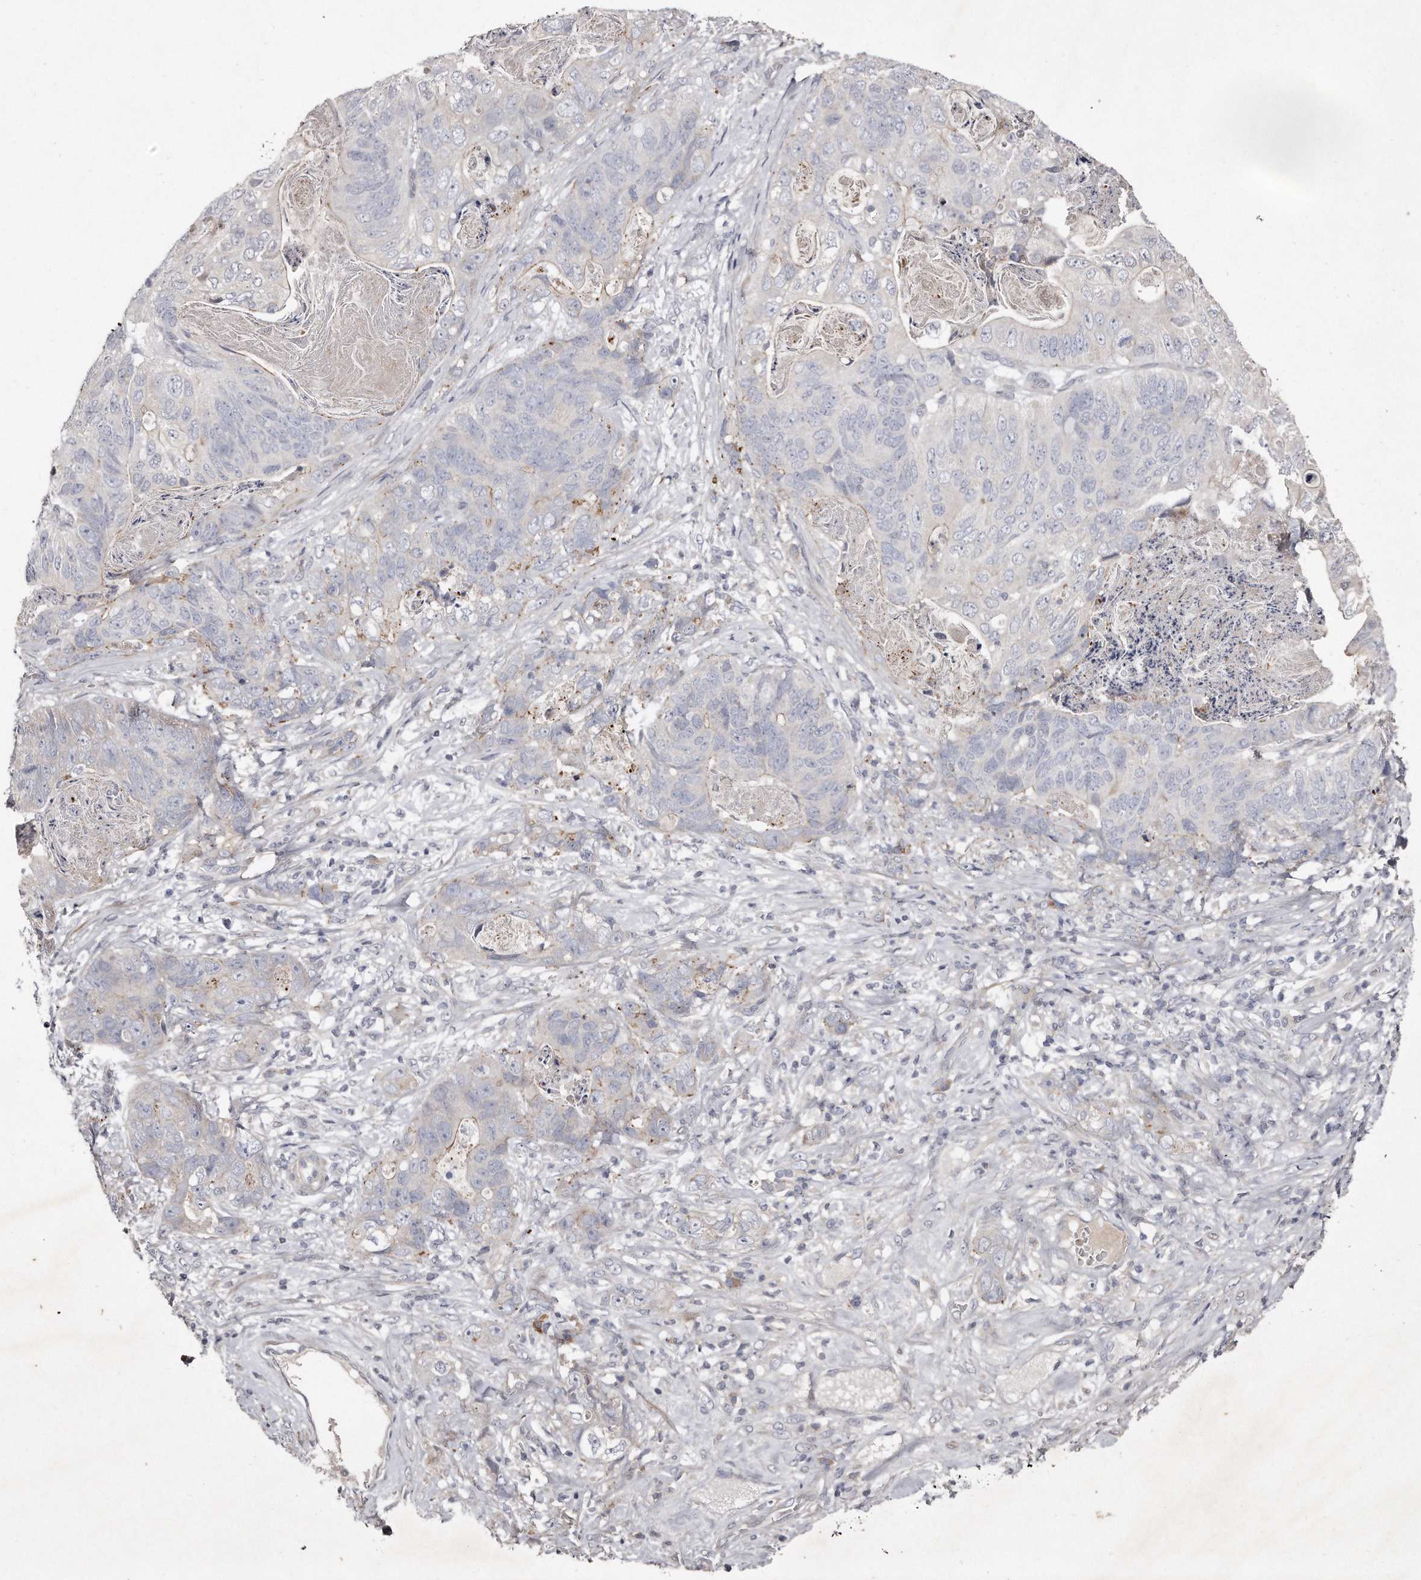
{"staining": {"intensity": "negative", "quantity": "none", "location": "none"}, "tissue": "stomach cancer", "cell_type": "Tumor cells", "image_type": "cancer", "snomed": [{"axis": "morphology", "description": "Normal tissue, NOS"}, {"axis": "morphology", "description": "Adenocarcinoma, NOS"}, {"axis": "topography", "description": "Stomach"}], "caption": "Immunohistochemistry (IHC) histopathology image of neoplastic tissue: human stomach adenocarcinoma stained with DAB (3,3'-diaminobenzidine) exhibits no significant protein positivity in tumor cells. (Stains: DAB immunohistochemistry with hematoxylin counter stain, Microscopy: brightfield microscopy at high magnification).", "gene": "TECR", "patient": {"sex": "female", "age": 89}}